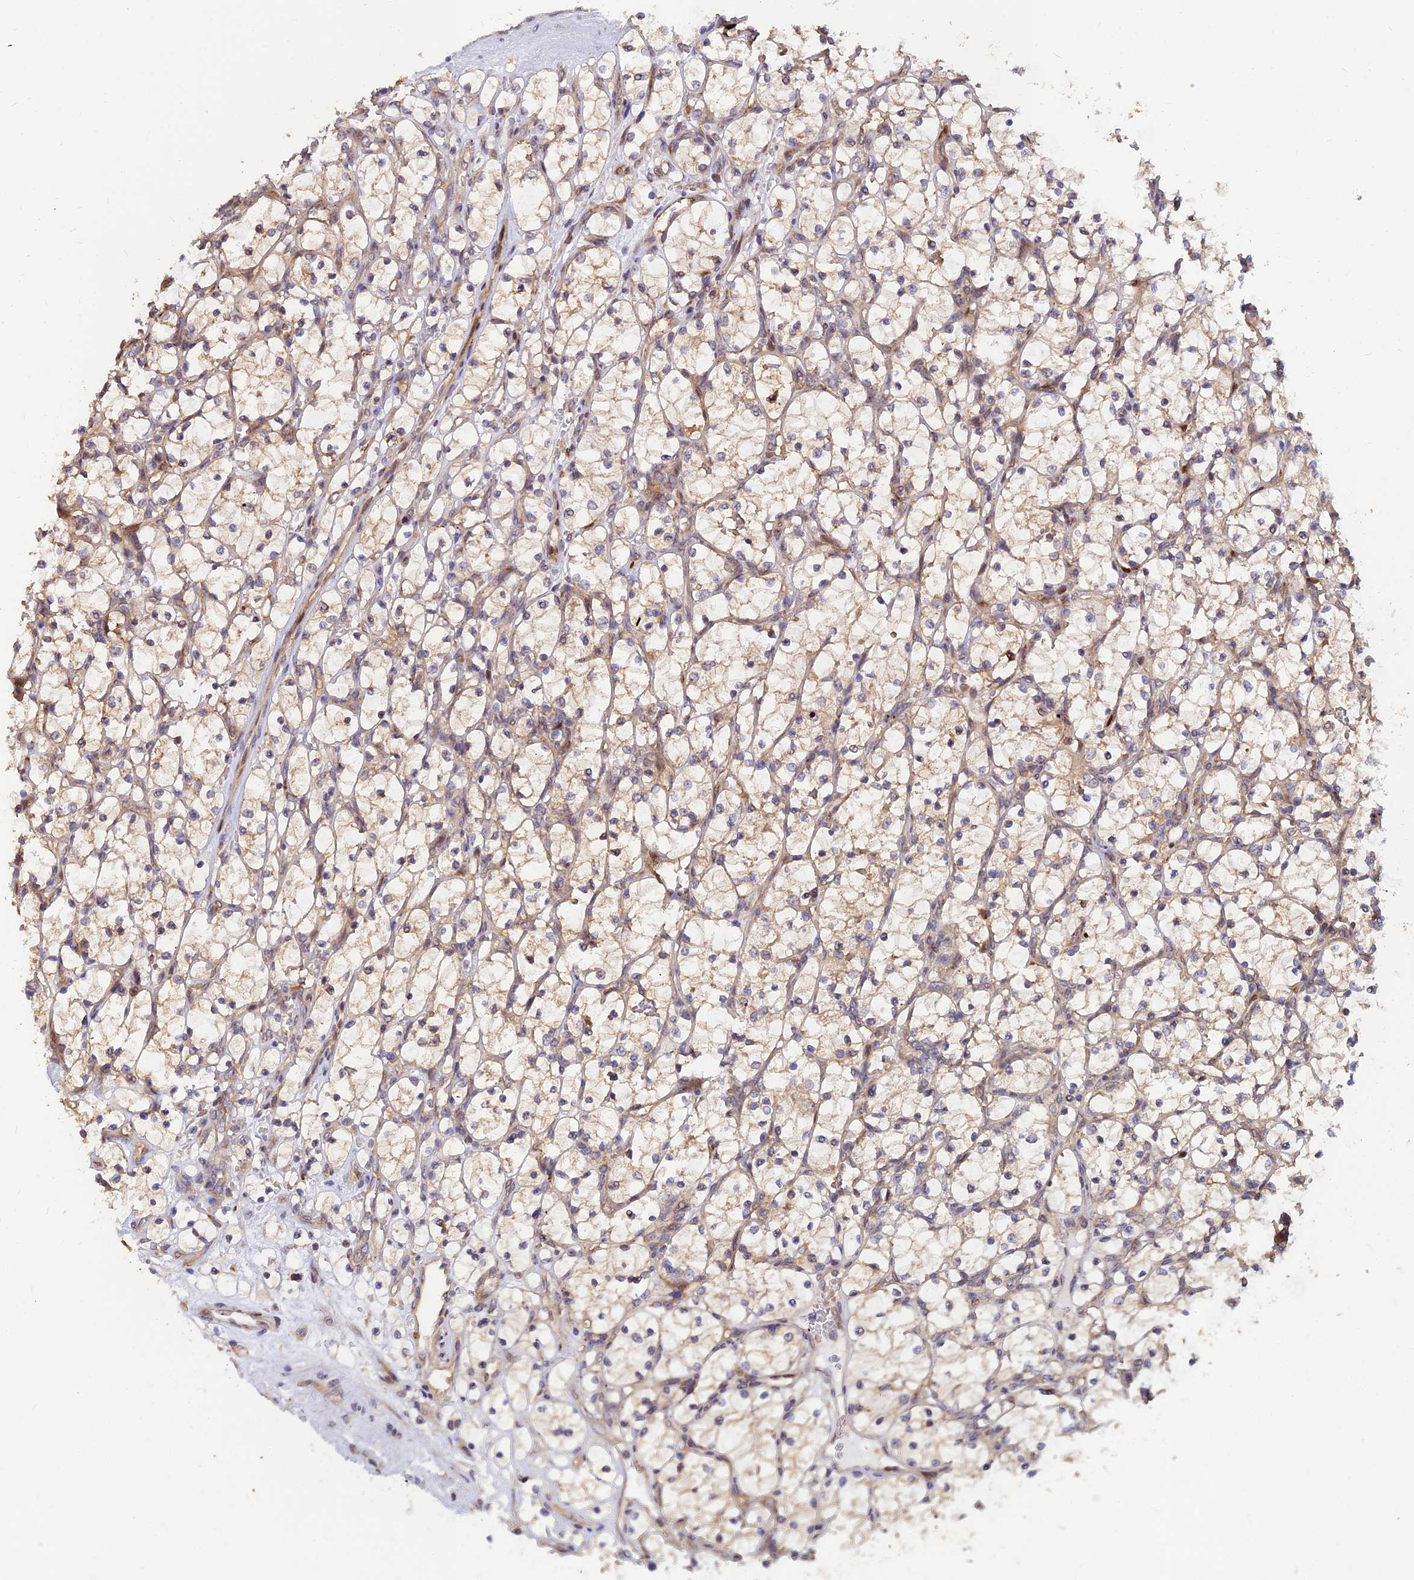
{"staining": {"intensity": "weak", "quantity": "25%-75%", "location": "cytoplasmic/membranous"}, "tissue": "renal cancer", "cell_type": "Tumor cells", "image_type": "cancer", "snomed": [{"axis": "morphology", "description": "Adenocarcinoma, NOS"}, {"axis": "topography", "description": "Kidney"}], "caption": "Immunohistochemistry of renal cancer reveals low levels of weak cytoplasmic/membranous positivity in approximately 25%-75% of tumor cells. The protein of interest is shown in brown color, while the nuclei are stained blue.", "gene": "CCT6B", "patient": {"sex": "female", "age": 69}}